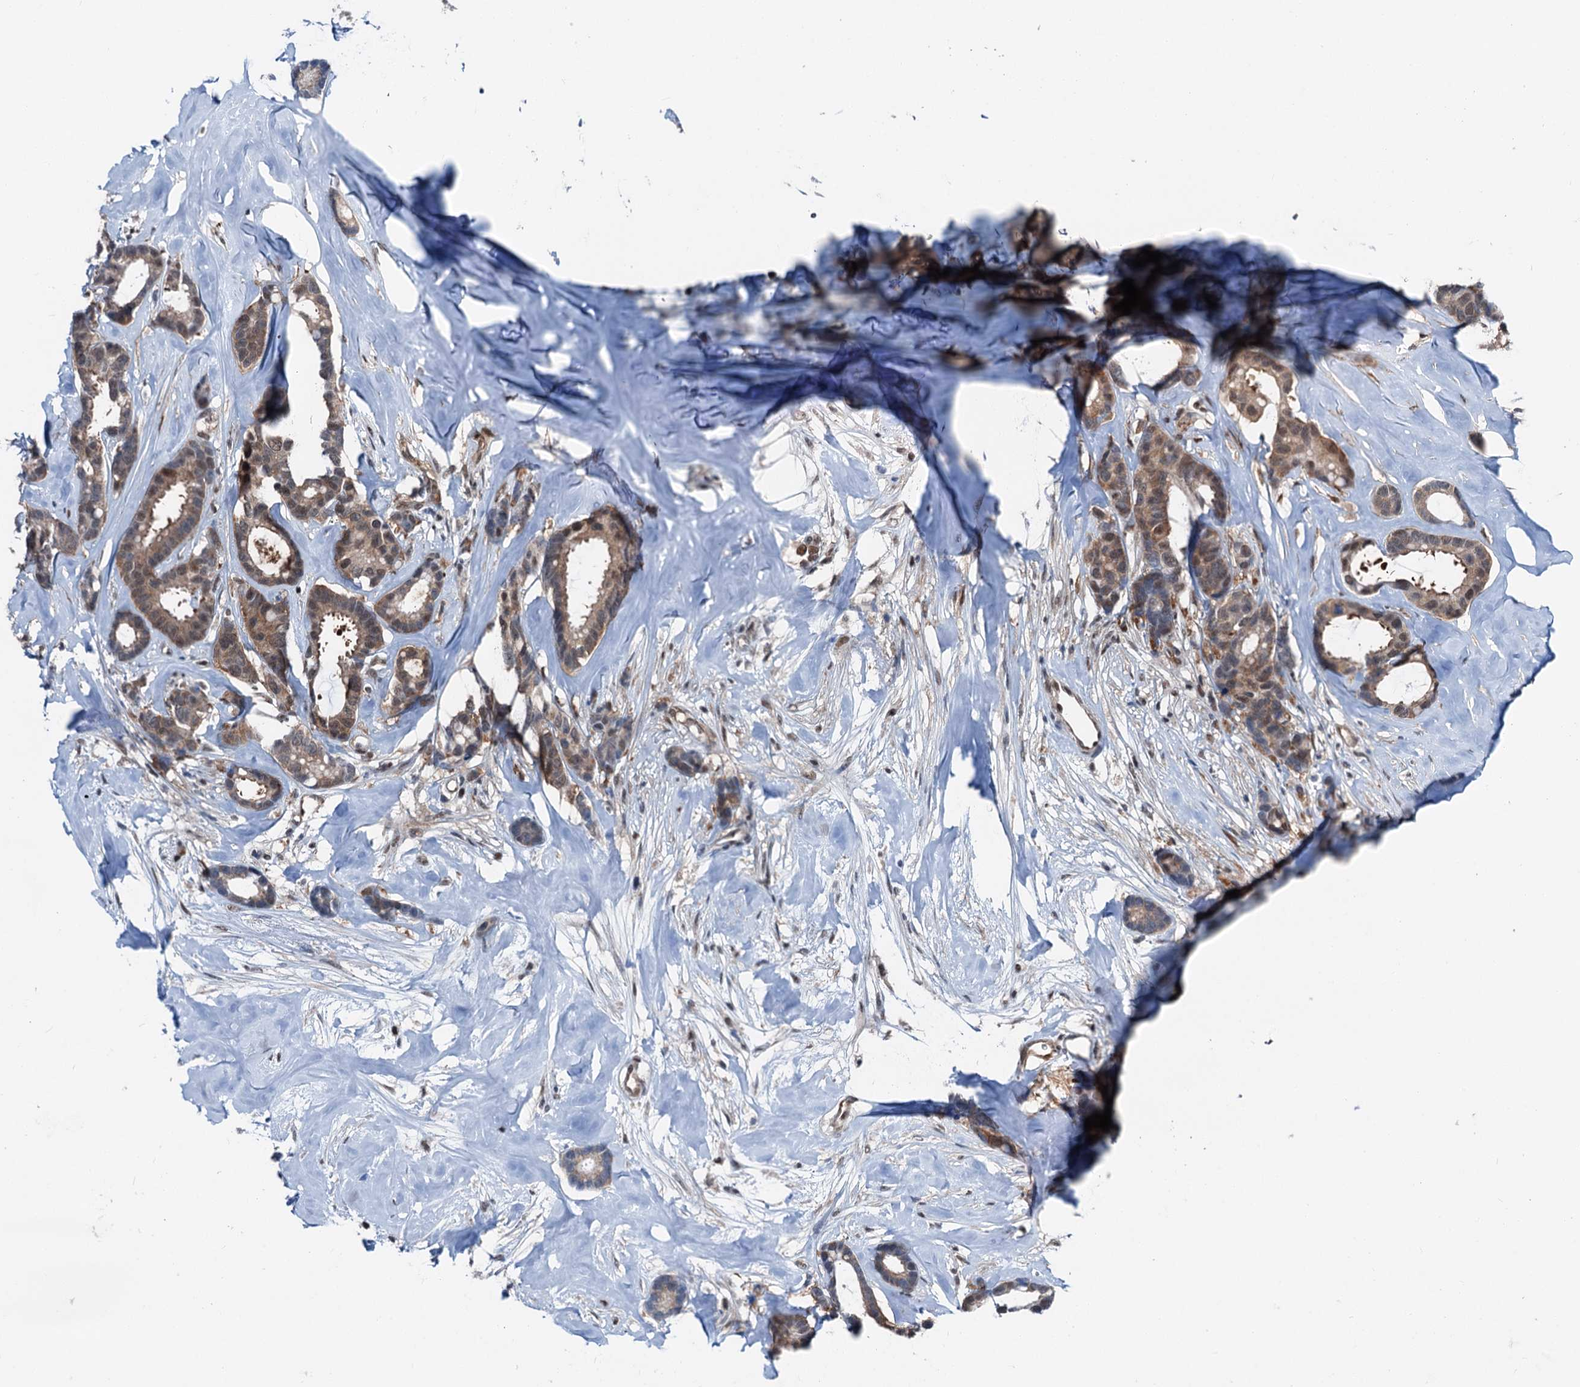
{"staining": {"intensity": "moderate", "quantity": "25%-75%", "location": "cytoplasmic/membranous,nuclear"}, "tissue": "breast cancer", "cell_type": "Tumor cells", "image_type": "cancer", "snomed": [{"axis": "morphology", "description": "Duct carcinoma"}, {"axis": "topography", "description": "Breast"}], "caption": "High-power microscopy captured an IHC image of breast cancer (infiltrating ductal carcinoma), revealing moderate cytoplasmic/membranous and nuclear positivity in about 25%-75% of tumor cells.", "gene": "PSMD13", "patient": {"sex": "female", "age": 87}}